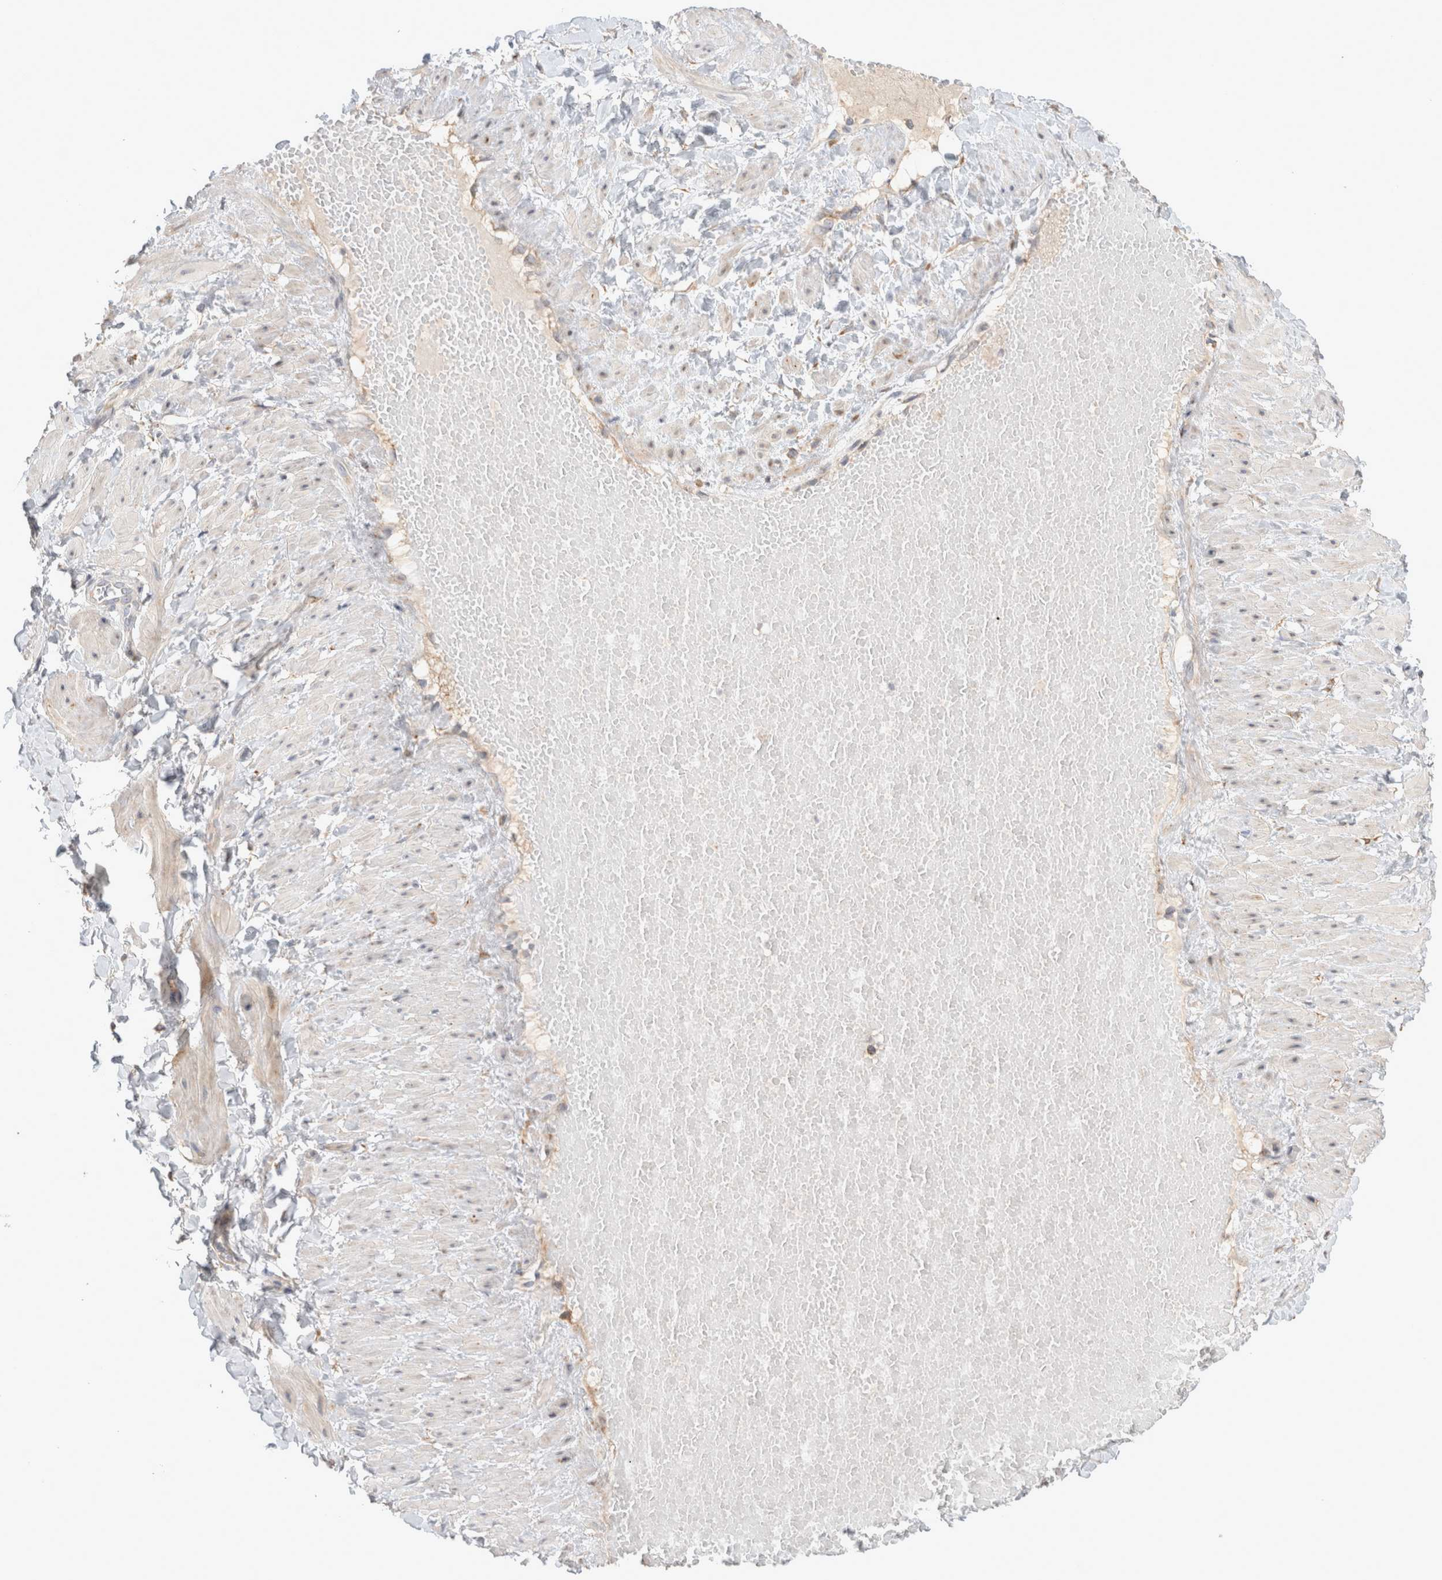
{"staining": {"intensity": "negative", "quantity": "none", "location": "none"}, "tissue": "soft tissue", "cell_type": "Fibroblasts", "image_type": "normal", "snomed": [{"axis": "morphology", "description": "Normal tissue, NOS"}, {"axis": "topography", "description": "Adipose tissue"}, {"axis": "topography", "description": "Vascular tissue"}, {"axis": "topography", "description": "Peripheral nerve tissue"}], "caption": "An immunohistochemistry (IHC) histopathology image of unremarkable soft tissue is shown. There is no staining in fibroblasts of soft tissue. (Immunohistochemistry (ihc), brightfield microscopy, high magnification).", "gene": "TRMT9B", "patient": {"sex": "male", "age": 25}}